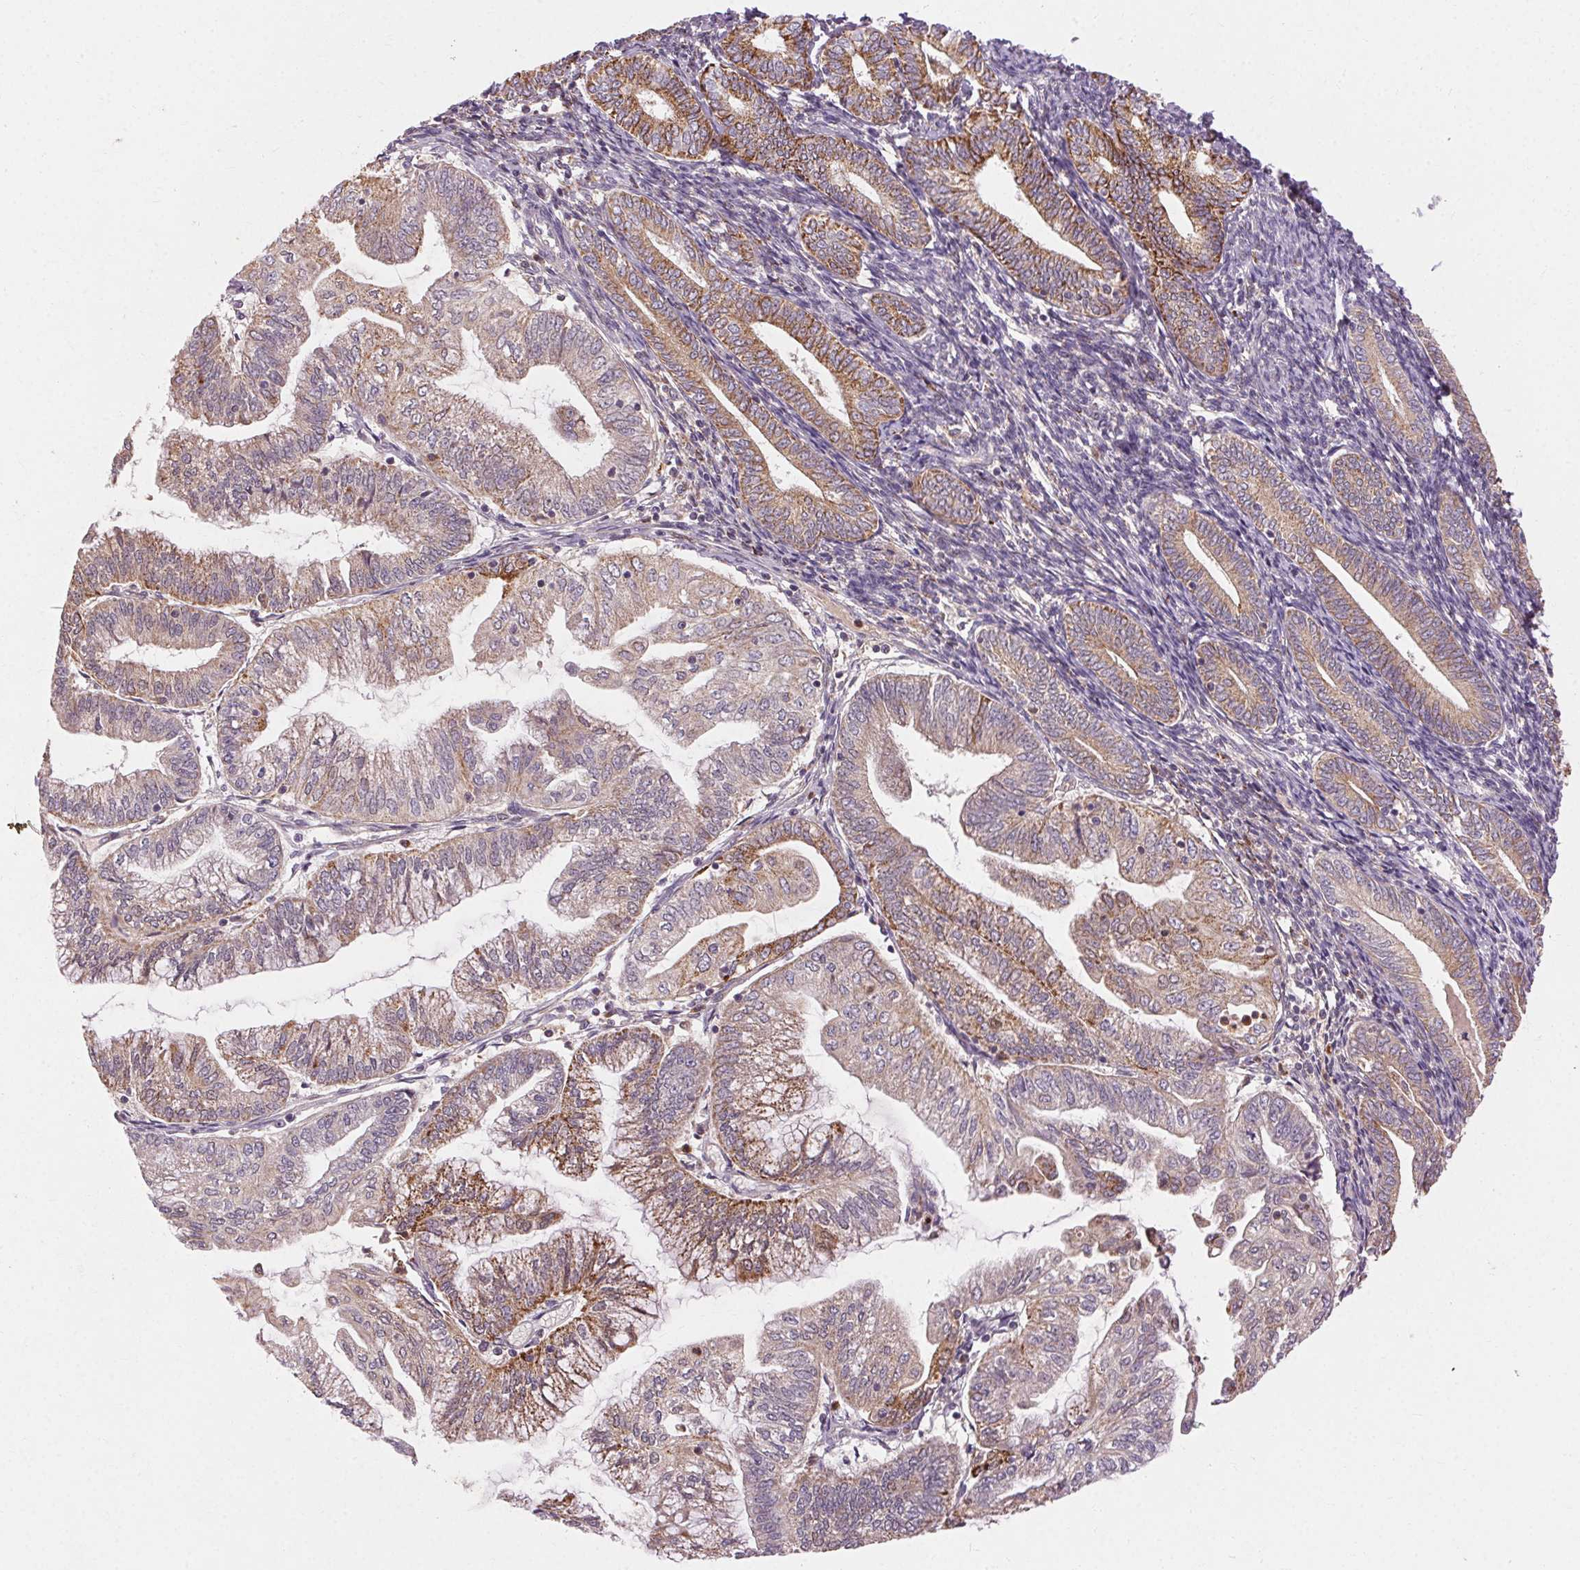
{"staining": {"intensity": "strong", "quantity": "25%-75%", "location": "cytoplasmic/membranous"}, "tissue": "endometrial cancer", "cell_type": "Tumor cells", "image_type": "cancer", "snomed": [{"axis": "morphology", "description": "Adenocarcinoma, NOS"}, {"axis": "topography", "description": "Endometrium"}], "caption": "An immunohistochemistry (IHC) micrograph of tumor tissue is shown. Protein staining in brown highlights strong cytoplasmic/membranous positivity in endometrial adenocarcinoma within tumor cells.", "gene": "REP15", "patient": {"sex": "female", "age": 55}}